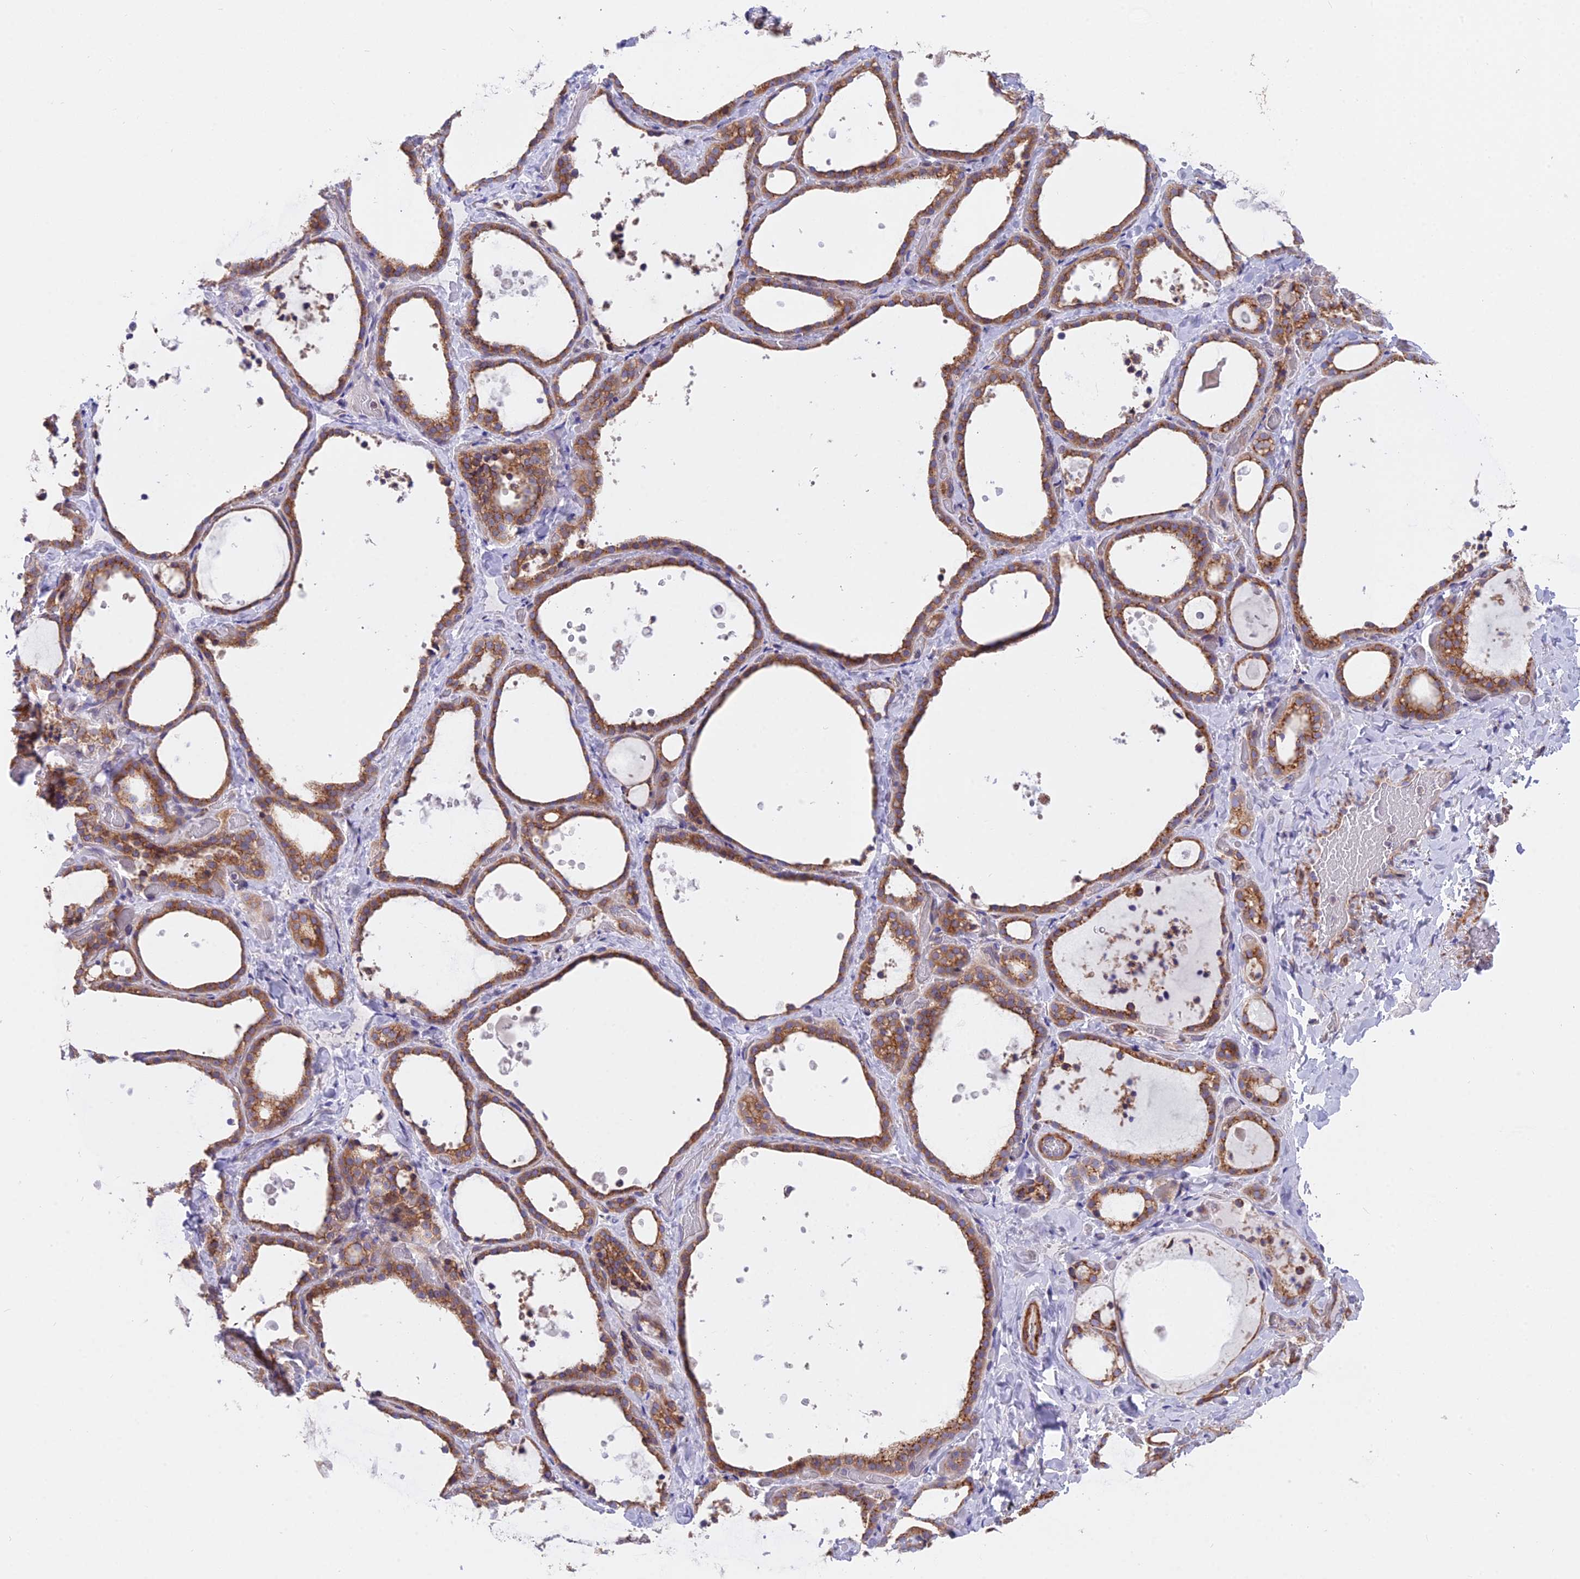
{"staining": {"intensity": "moderate", "quantity": ">75%", "location": "cytoplasmic/membranous"}, "tissue": "thyroid gland", "cell_type": "Glandular cells", "image_type": "normal", "snomed": [{"axis": "morphology", "description": "Normal tissue, NOS"}, {"axis": "topography", "description": "Thyroid gland"}], "caption": "This is a micrograph of IHC staining of benign thyroid gland, which shows moderate positivity in the cytoplasmic/membranous of glandular cells.", "gene": "TBC1D20", "patient": {"sex": "female", "age": 44}}